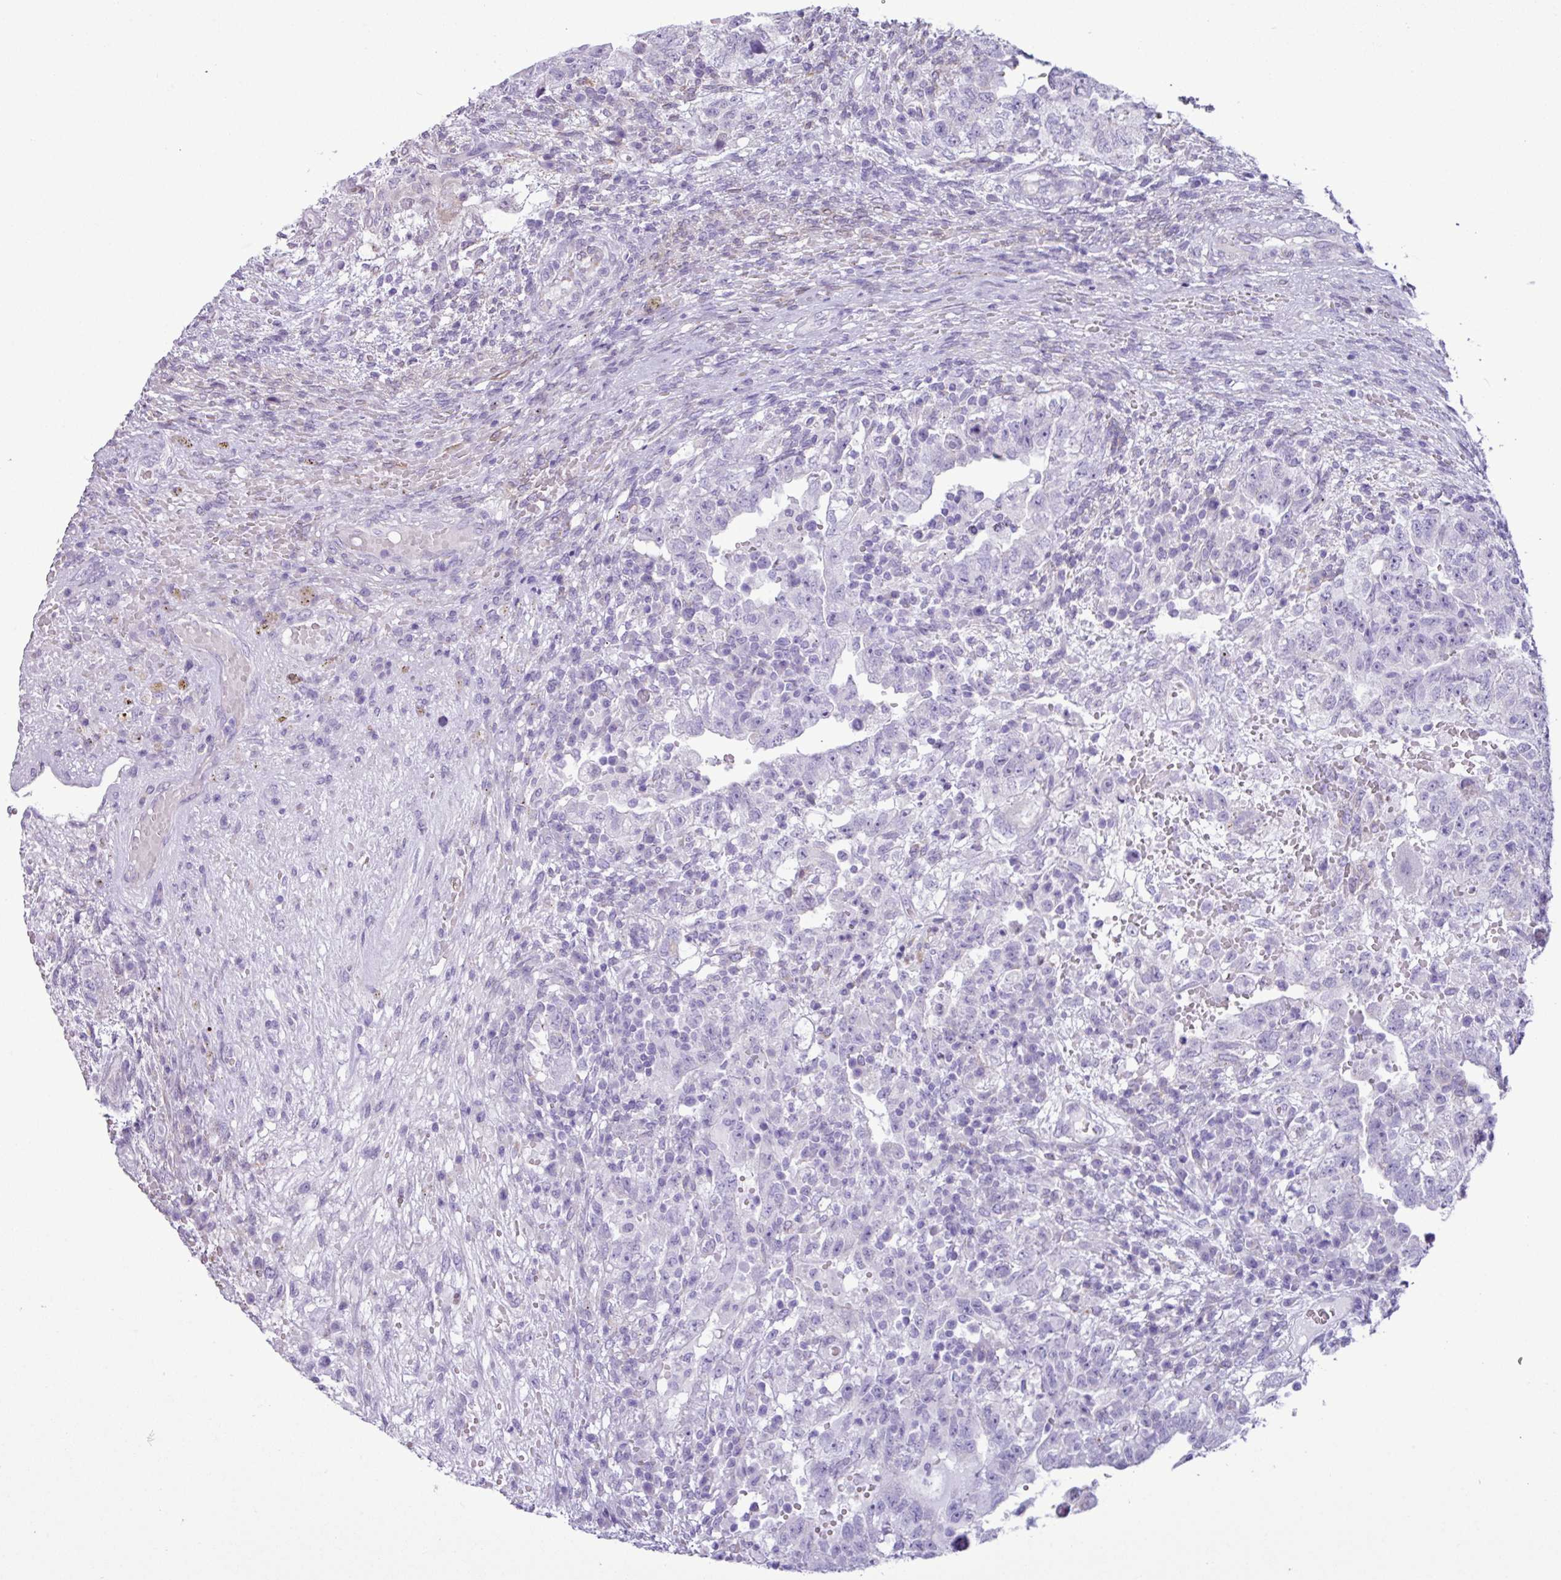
{"staining": {"intensity": "negative", "quantity": "none", "location": "none"}, "tissue": "testis cancer", "cell_type": "Tumor cells", "image_type": "cancer", "snomed": [{"axis": "morphology", "description": "Carcinoma, Embryonal, NOS"}, {"axis": "topography", "description": "Testis"}], "caption": "Tumor cells show no significant protein positivity in testis embryonal carcinoma. (Stains: DAB (3,3'-diaminobenzidine) immunohistochemistry (IHC) with hematoxylin counter stain, Microscopy: brightfield microscopy at high magnification).", "gene": "SLC38A1", "patient": {"sex": "male", "age": 26}}